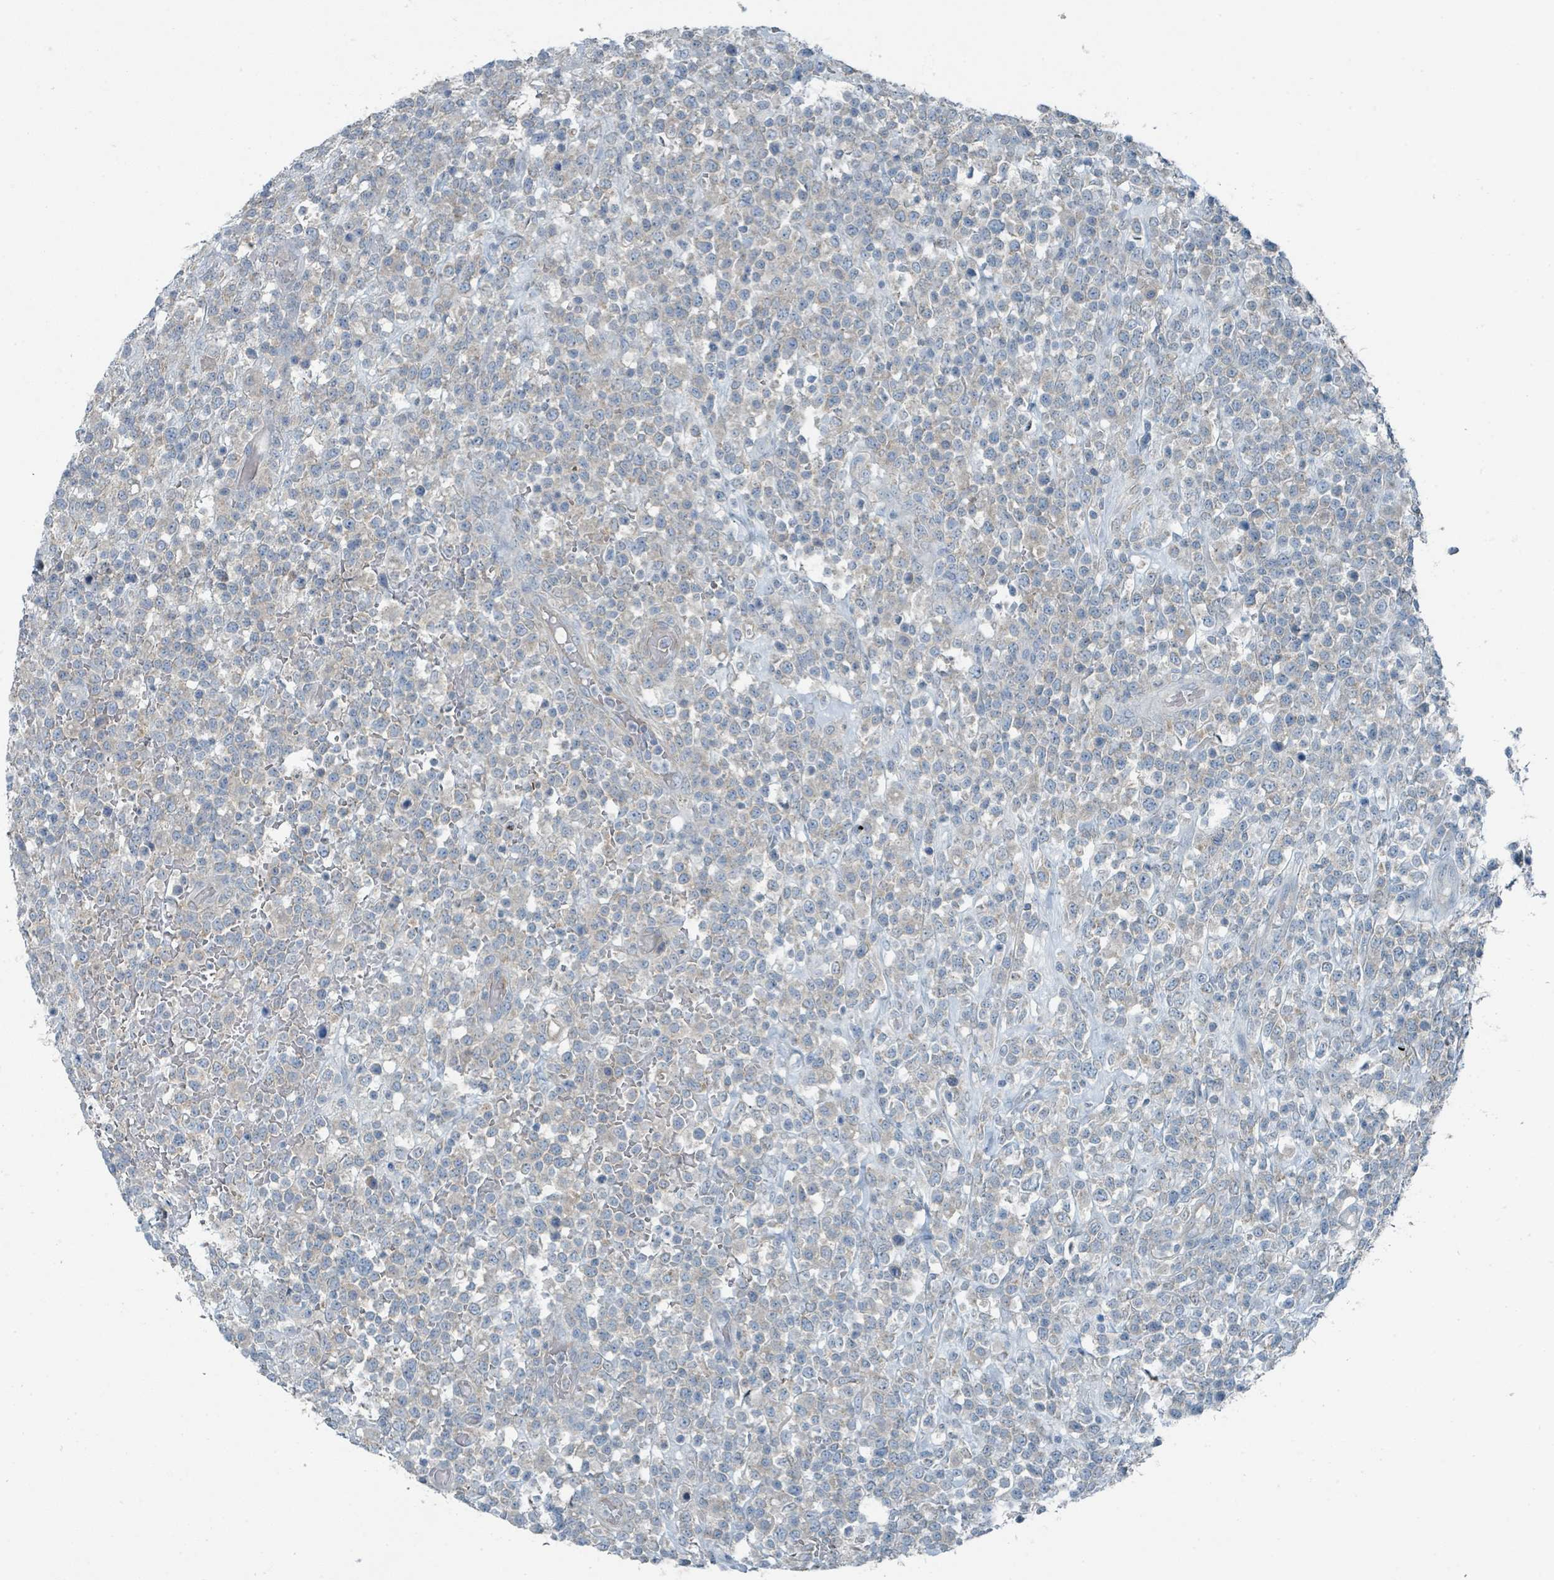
{"staining": {"intensity": "negative", "quantity": "none", "location": "none"}, "tissue": "lymphoma", "cell_type": "Tumor cells", "image_type": "cancer", "snomed": [{"axis": "morphology", "description": "Malignant lymphoma, non-Hodgkin's type, High grade"}, {"axis": "topography", "description": "Colon"}], "caption": "Tumor cells are negative for brown protein staining in malignant lymphoma, non-Hodgkin's type (high-grade). (DAB (3,3'-diaminobenzidine) immunohistochemistry, high magnification).", "gene": "RASA4", "patient": {"sex": "female", "age": 53}}